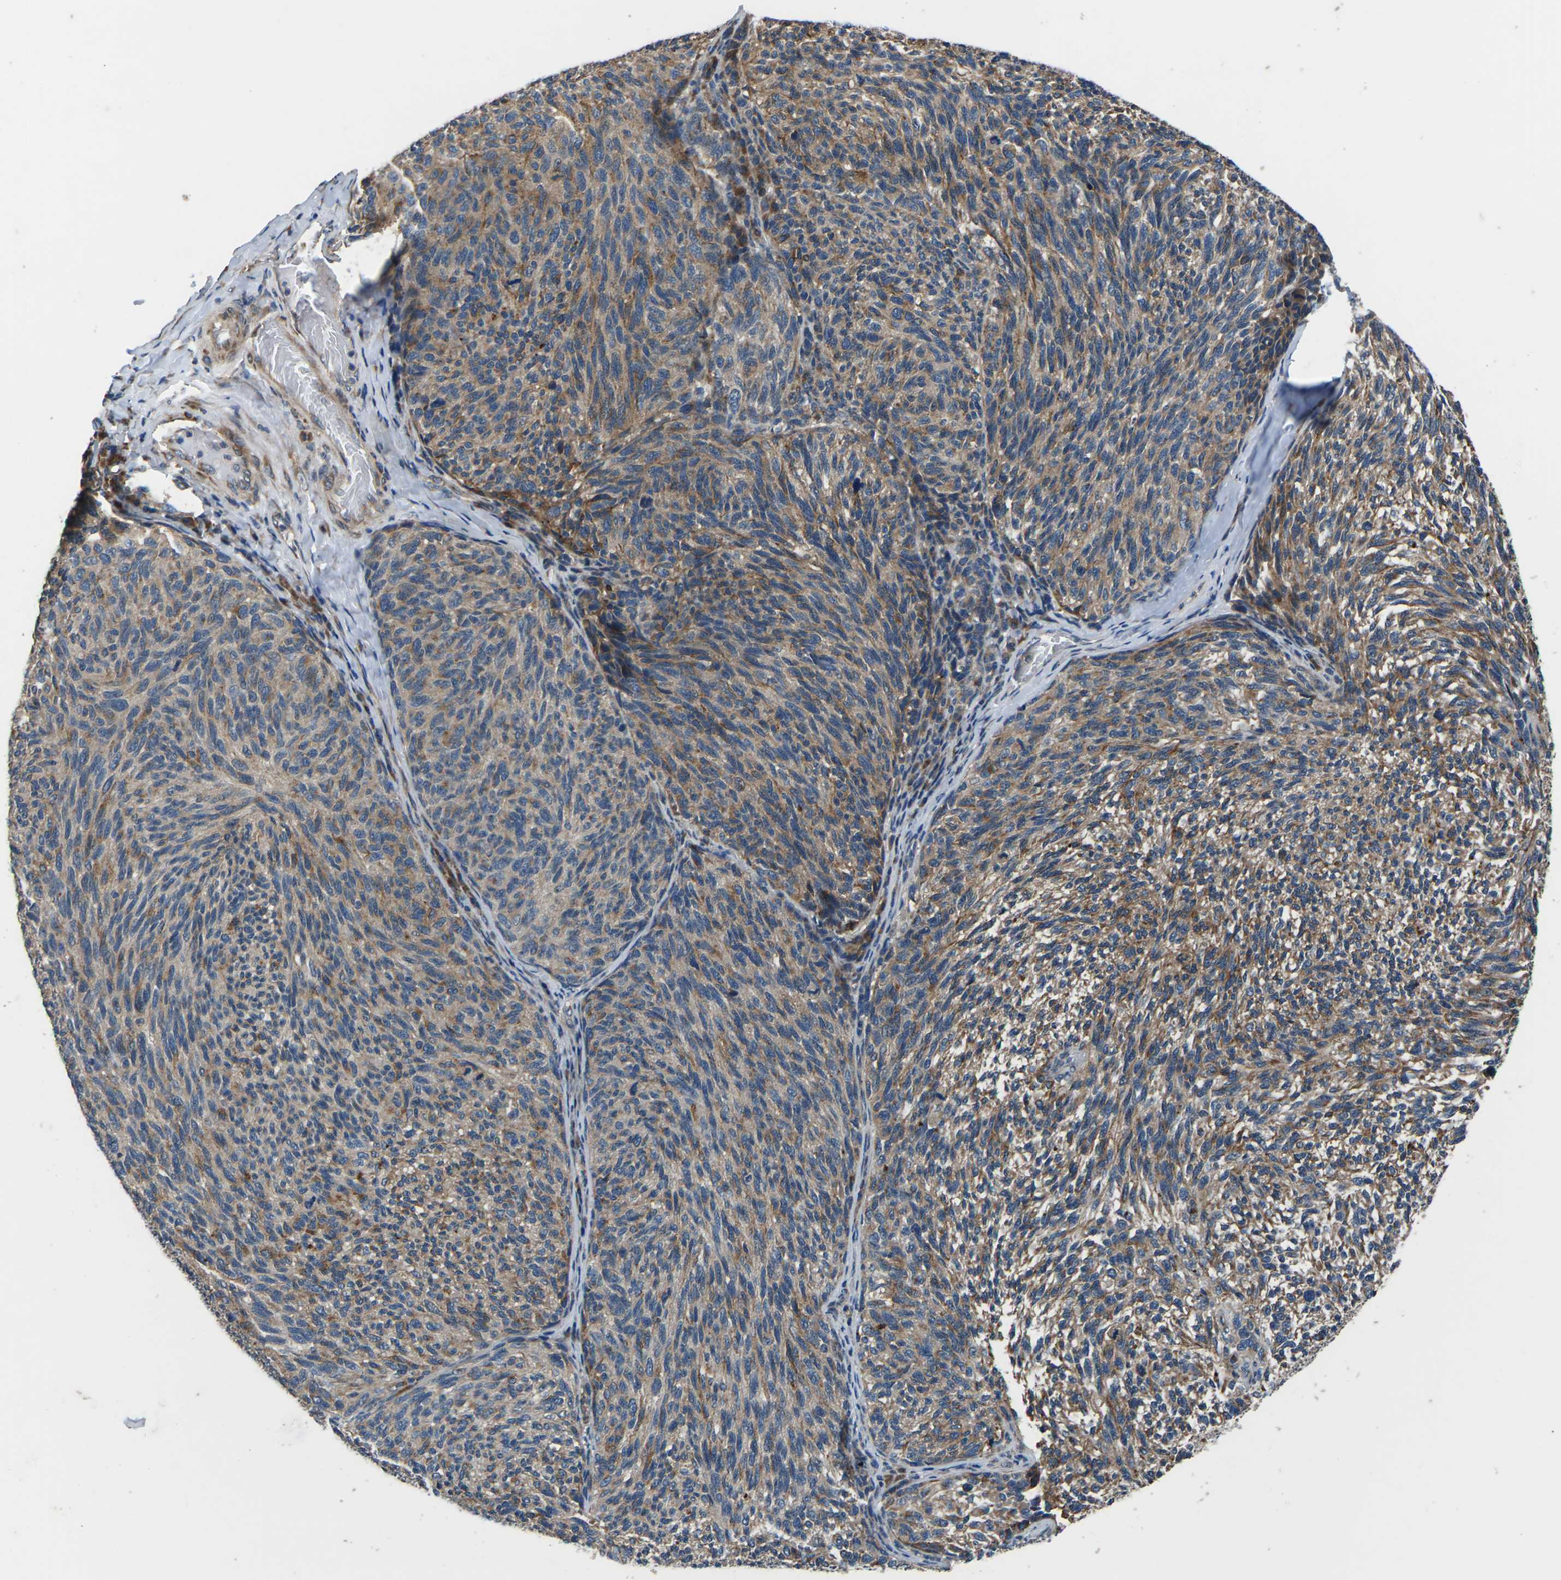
{"staining": {"intensity": "moderate", "quantity": ">75%", "location": "cytoplasmic/membranous"}, "tissue": "melanoma", "cell_type": "Tumor cells", "image_type": "cancer", "snomed": [{"axis": "morphology", "description": "Malignant melanoma, NOS"}, {"axis": "topography", "description": "Skin"}], "caption": "This histopathology image displays malignant melanoma stained with immunohistochemistry (IHC) to label a protein in brown. The cytoplasmic/membranous of tumor cells show moderate positivity for the protein. Nuclei are counter-stained blue.", "gene": "GABRP", "patient": {"sex": "female", "age": 73}}